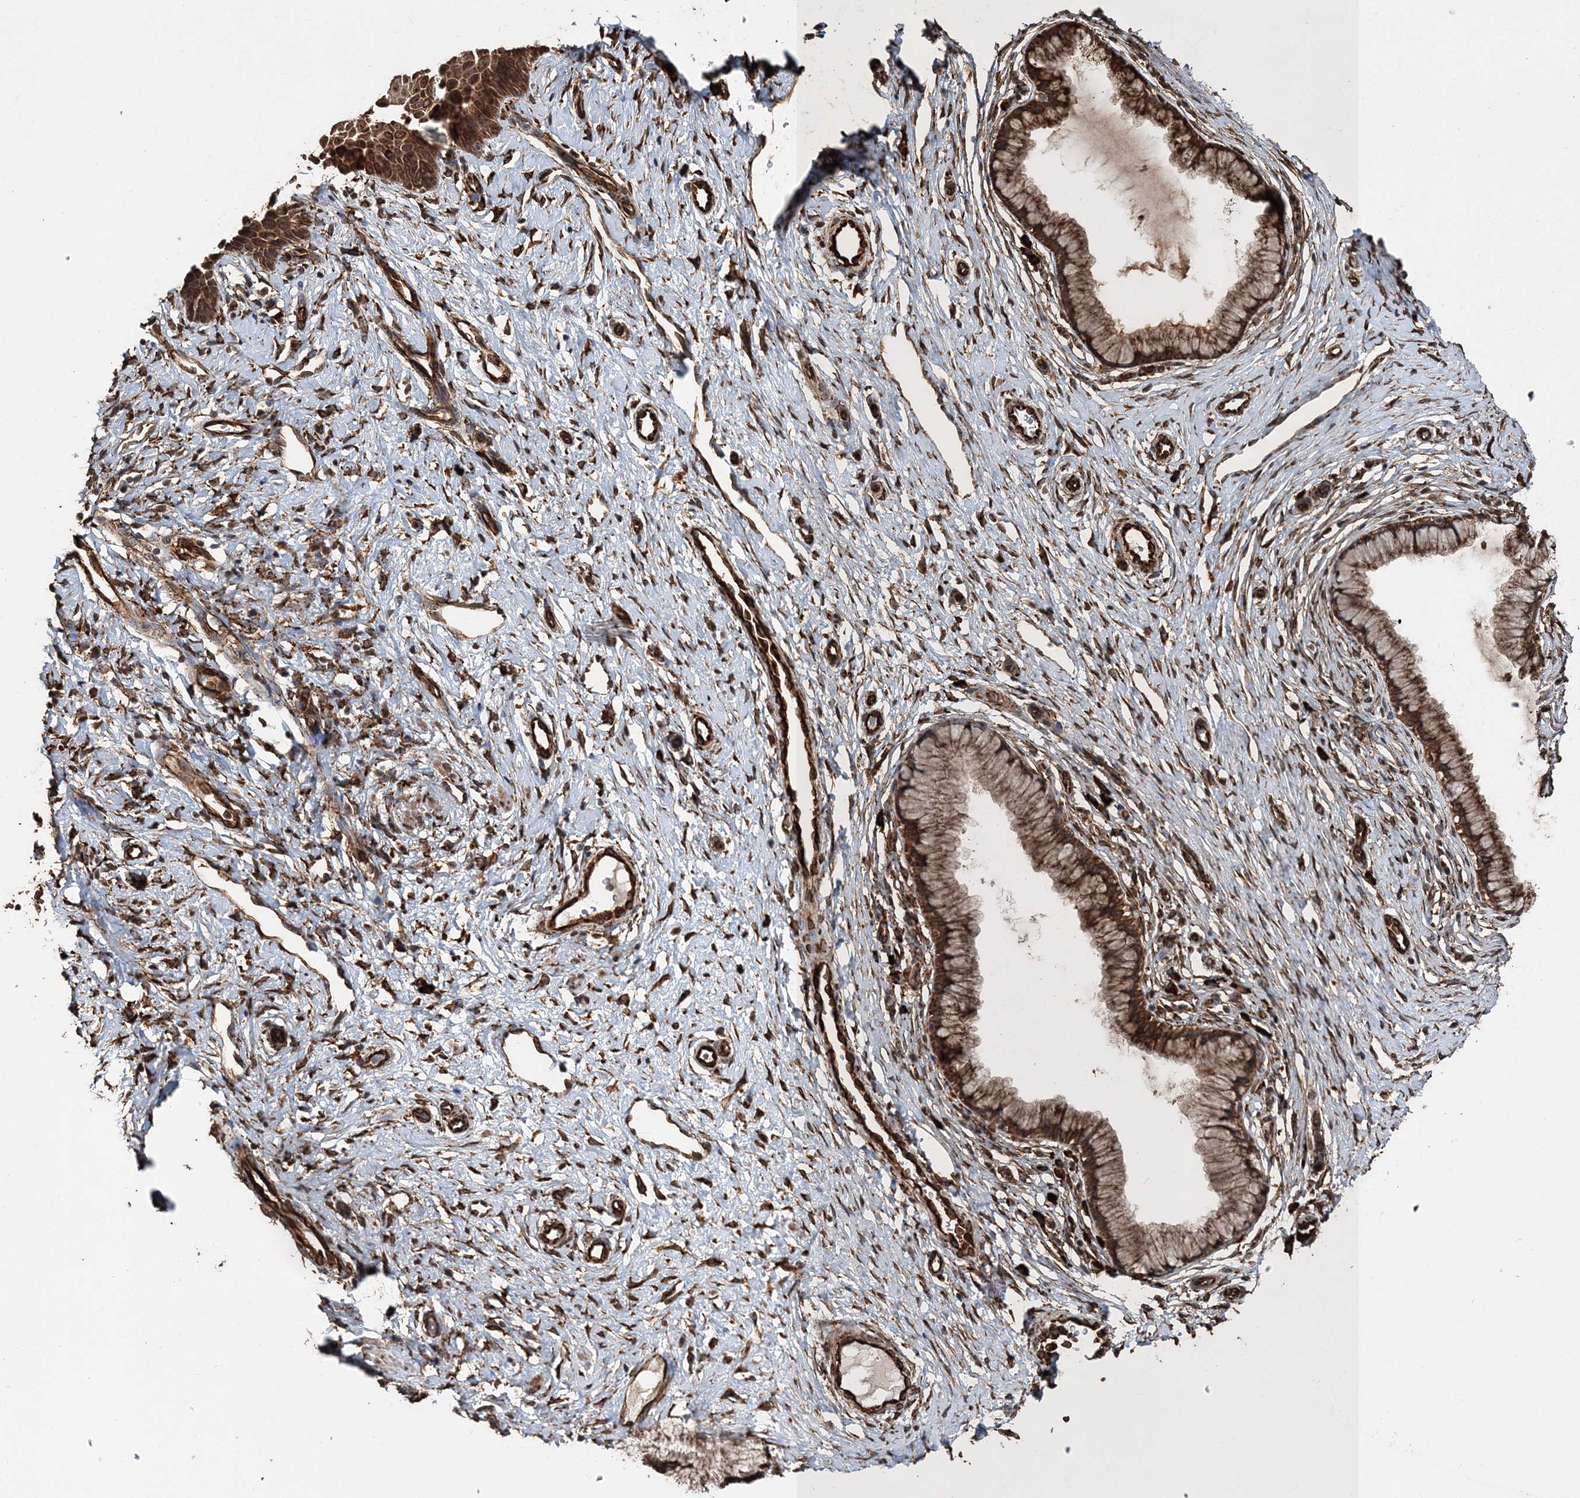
{"staining": {"intensity": "strong", "quantity": ">75%", "location": "cytoplasmic/membranous"}, "tissue": "cervix", "cell_type": "Glandular cells", "image_type": "normal", "snomed": [{"axis": "morphology", "description": "Normal tissue, NOS"}, {"axis": "topography", "description": "Cervix"}], "caption": "Immunohistochemistry (IHC) photomicrograph of benign cervix: human cervix stained using immunohistochemistry displays high levels of strong protein expression localized specifically in the cytoplasmic/membranous of glandular cells, appearing as a cytoplasmic/membranous brown color.", "gene": "SCRN3", "patient": {"sex": "female", "age": 36}}